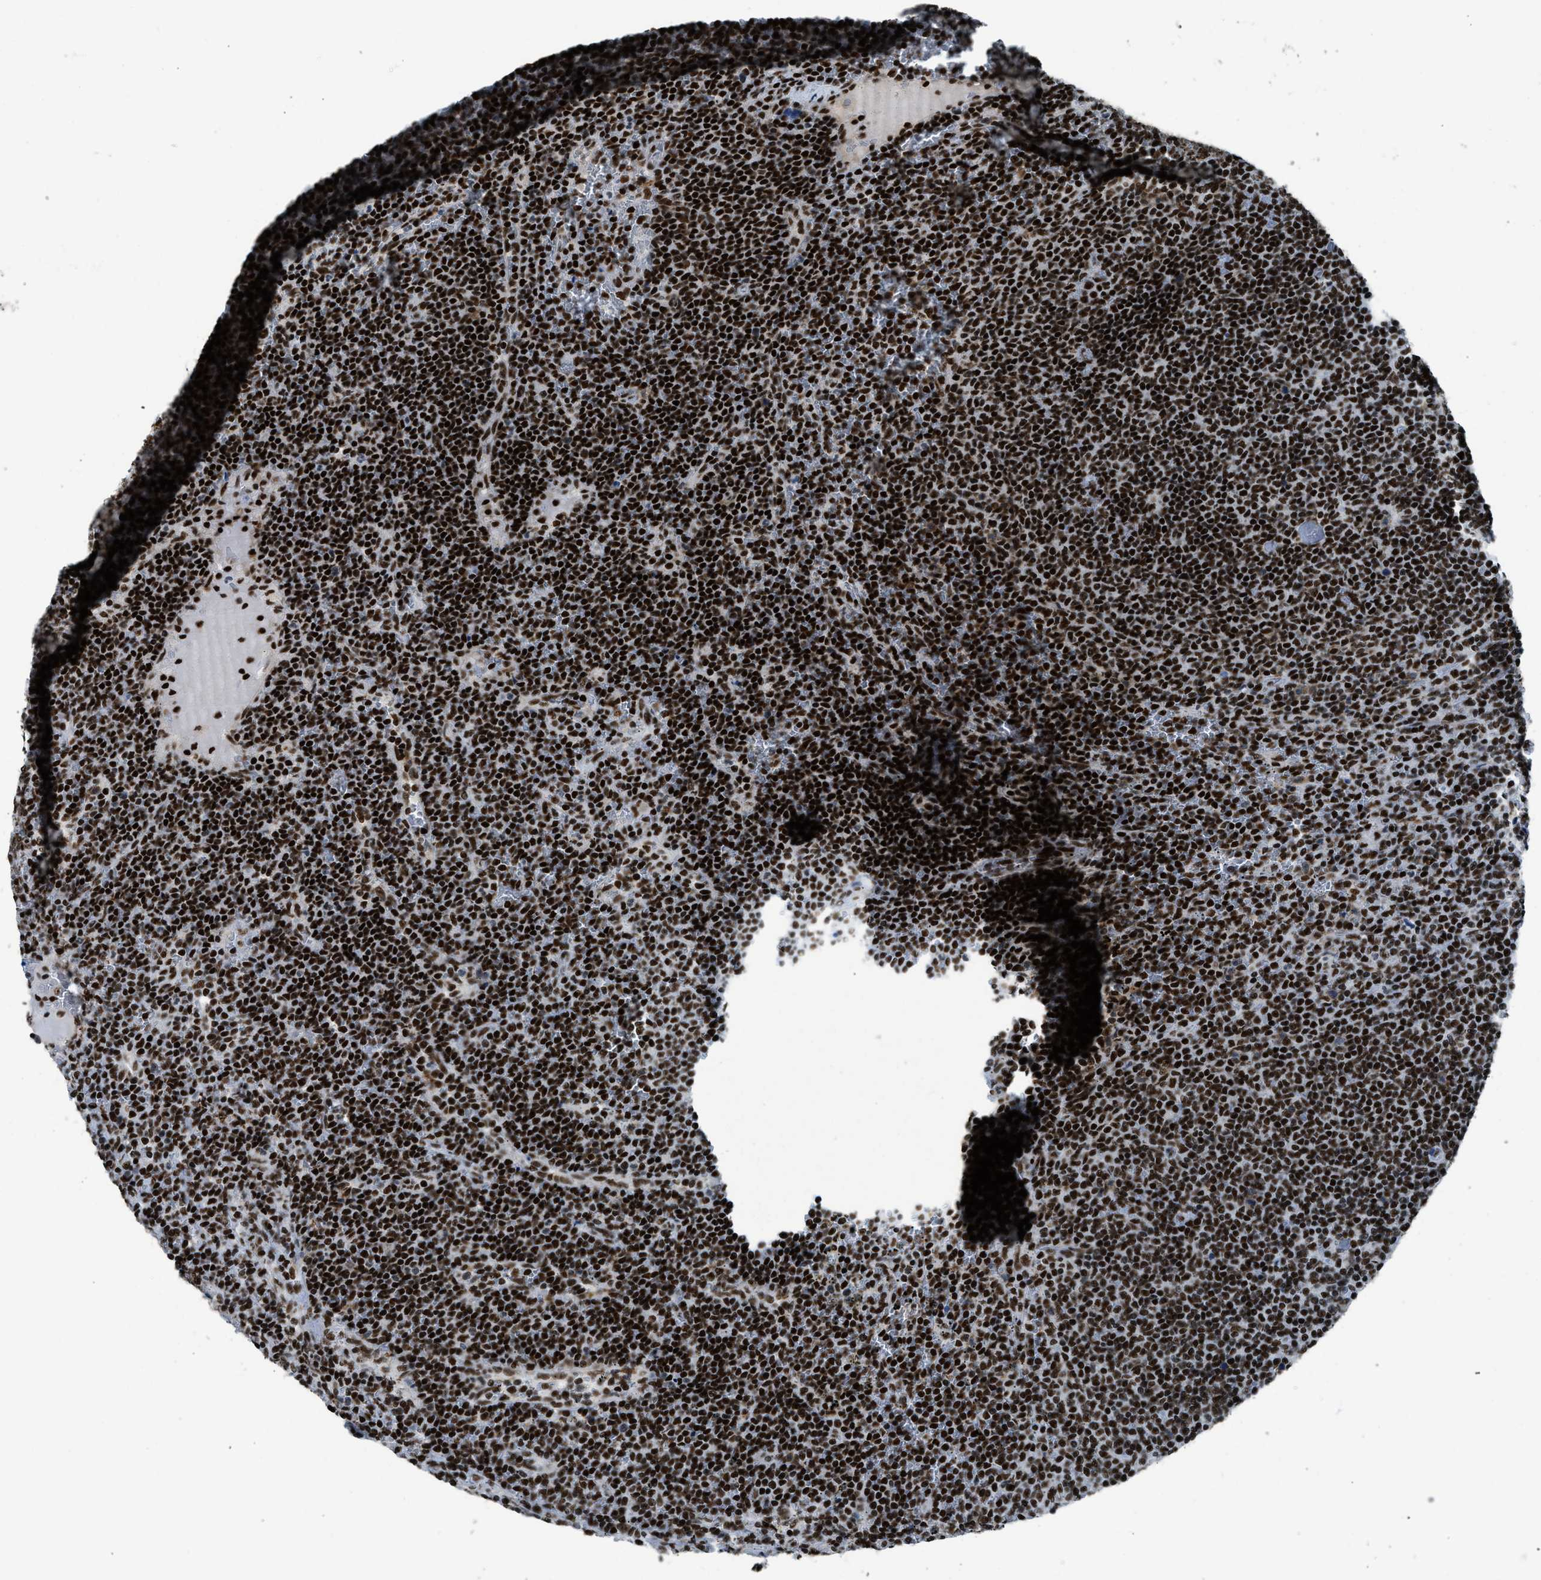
{"staining": {"intensity": "strong", "quantity": ">75%", "location": "nuclear"}, "tissue": "lymphoma", "cell_type": "Tumor cells", "image_type": "cancer", "snomed": [{"axis": "morphology", "description": "Malignant lymphoma, non-Hodgkin's type, Low grade"}, {"axis": "topography", "description": "Spleen"}], "caption": "Immunohistochemical staining of lymphoma exhibits high levels of strong nuclear protein staining in about >75% of tumor cells.", "gene": "SCAF4", "patient": {"sex": "female", "age": 50}}